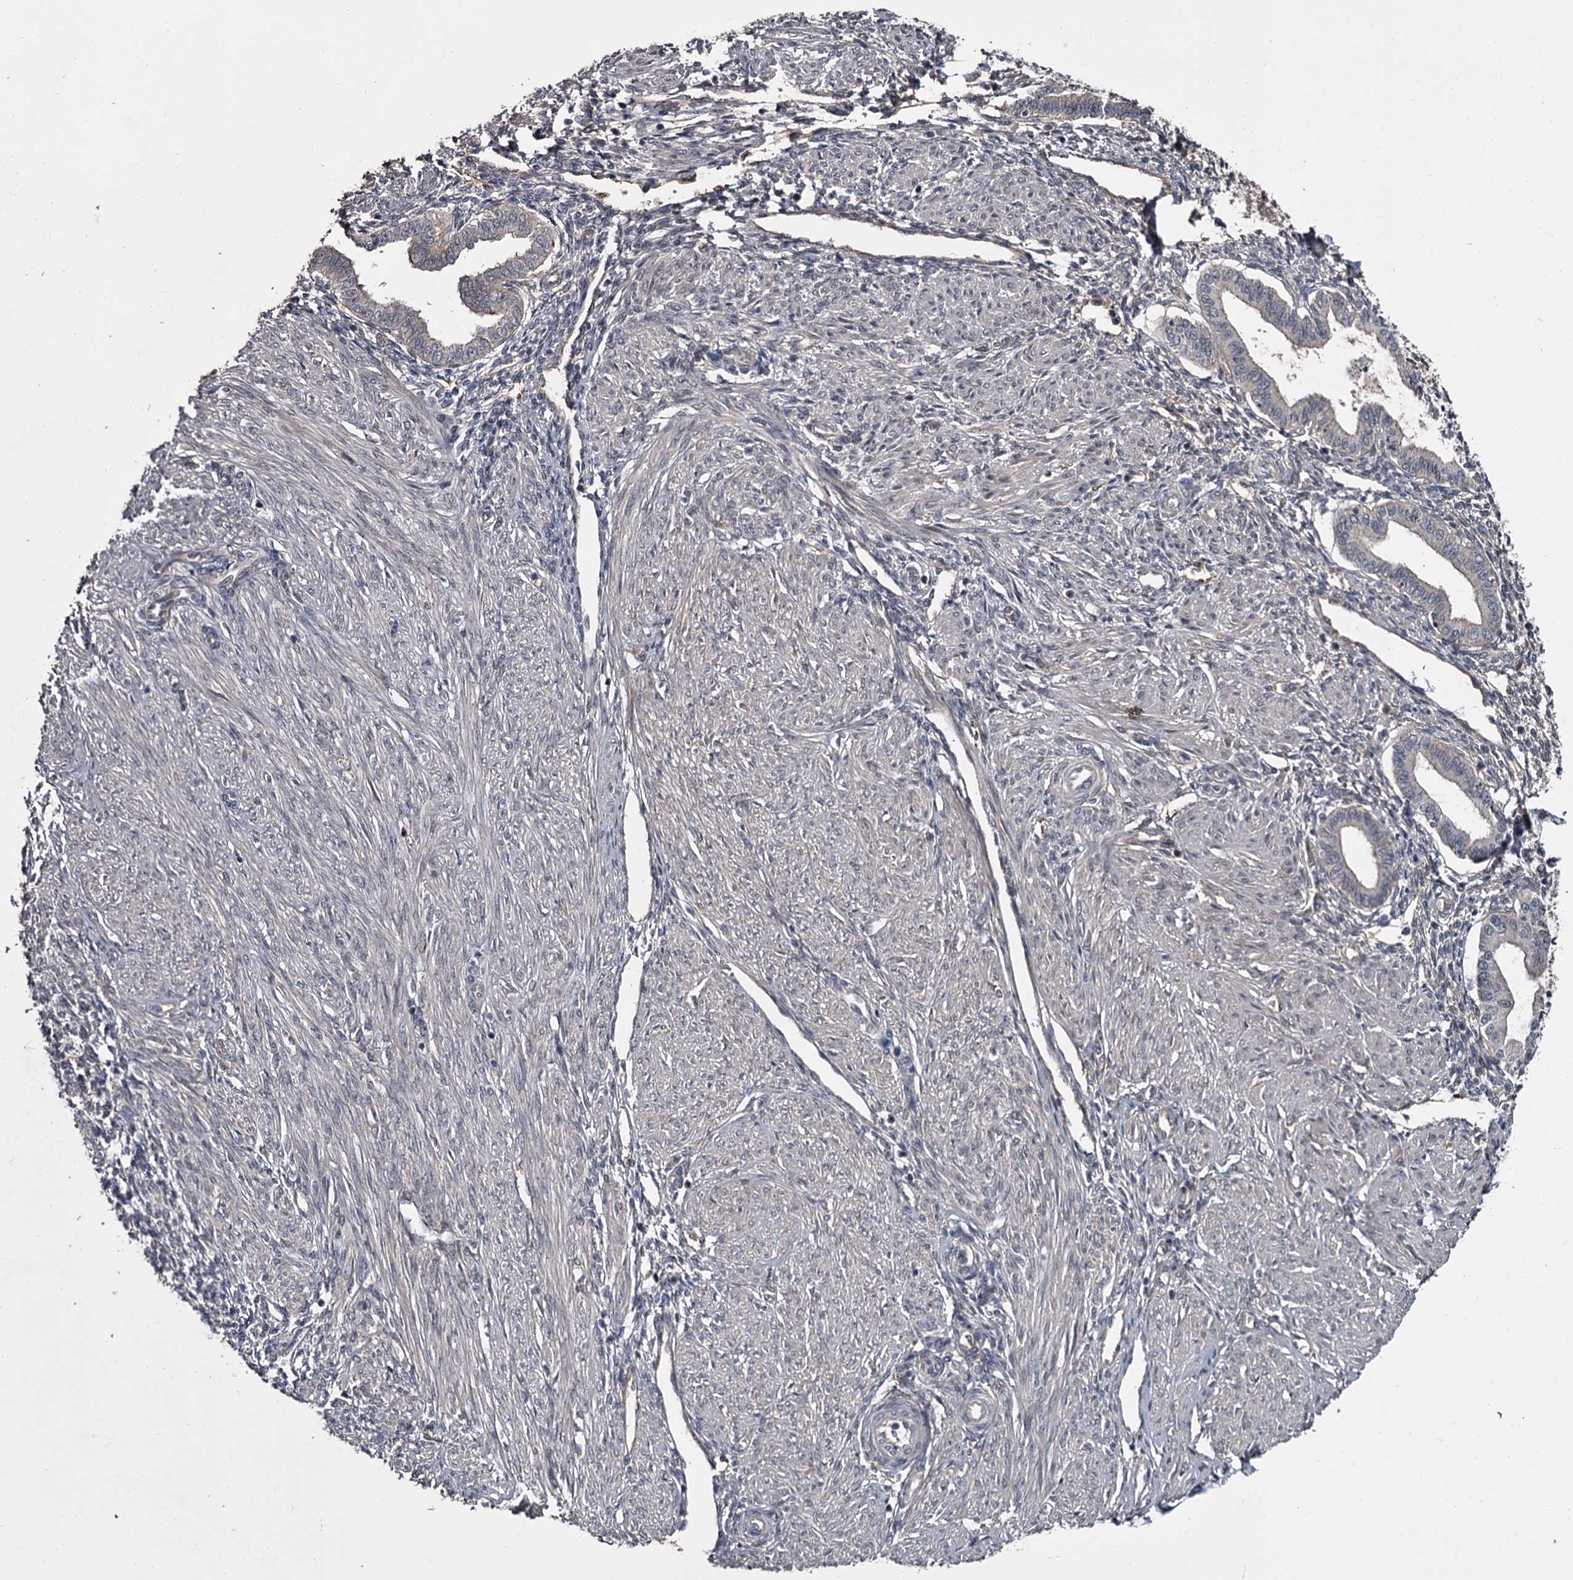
{"staining": {"intensity": "weak", "quantity": "25%-75%", "location": "cytoplasmic/membranous"}, "tissue": "endometrium", "cell_type": "Cells in endometrial stroma", "image_type": "normal", "snomed": [{"axis": "morphology", "description": "Normal tissue, NOS"}, {"axis": "topography", "description": "Endometrium"}], "caption": "Brown immunohistochemical staining in unremarkable endometrium demonstrates weak cytoplasmic/membranous staining in approximately 25%-75% of cells in endometrial stroma.", "gene": "CDC42EP2", "patient": {"sex": "female", "age": 53}}